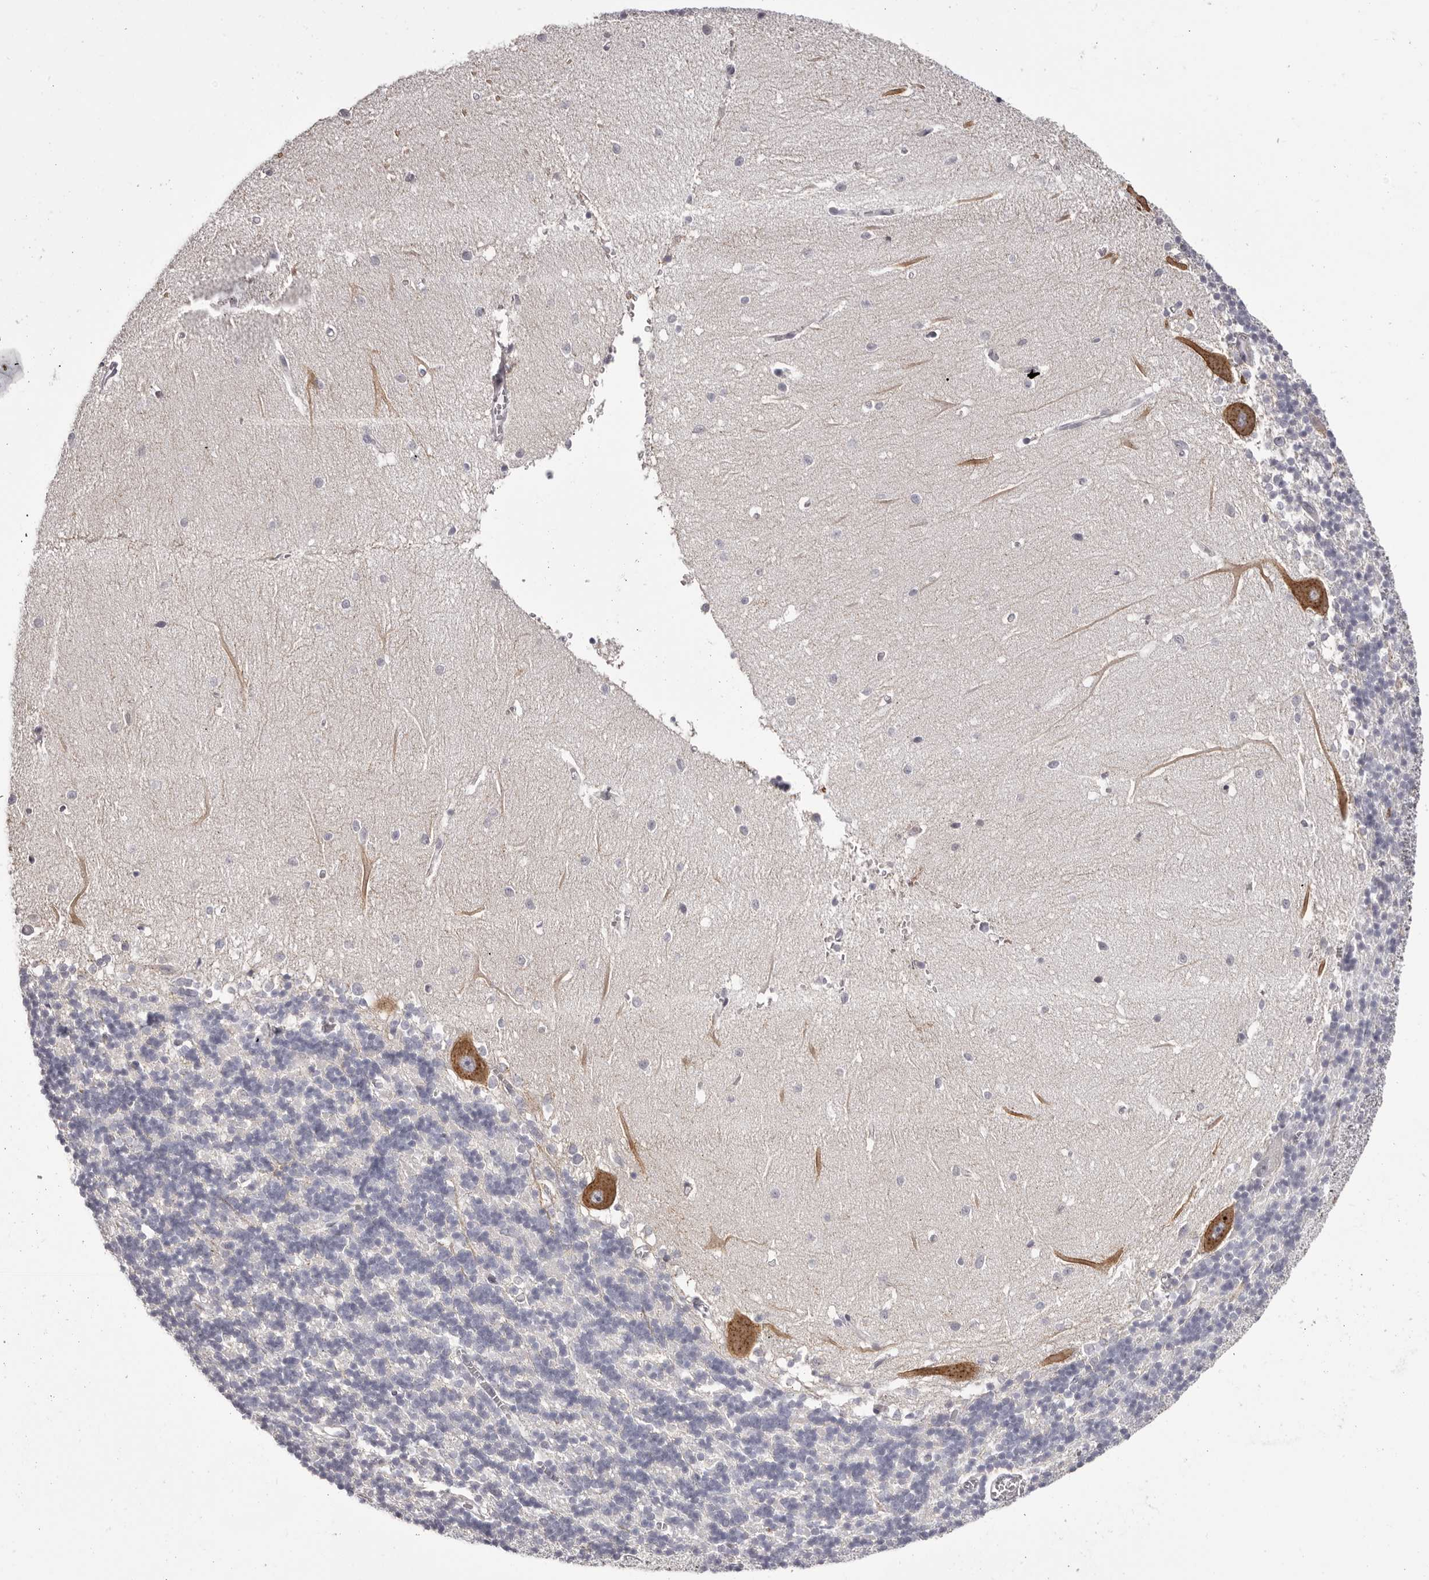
{"staining": {"intensity": "negative", "quantity": "none", "location": "none"}, "tissue": "cerebellum", "cell_type": "Cells in granular layer", "image_type": "normal", "snomed": [{"axis": "morphology", "description": "Normal tissue, NOS"}, {"axis": "topography", "description": "Cerebellum"}], "caption": "Cerebellum stained for a protein using immunohistochemistry (IHC) shows no staining cells in granular layer.", "gene": "OTUD3", "patient": {"sex": "male", "age": 37}}